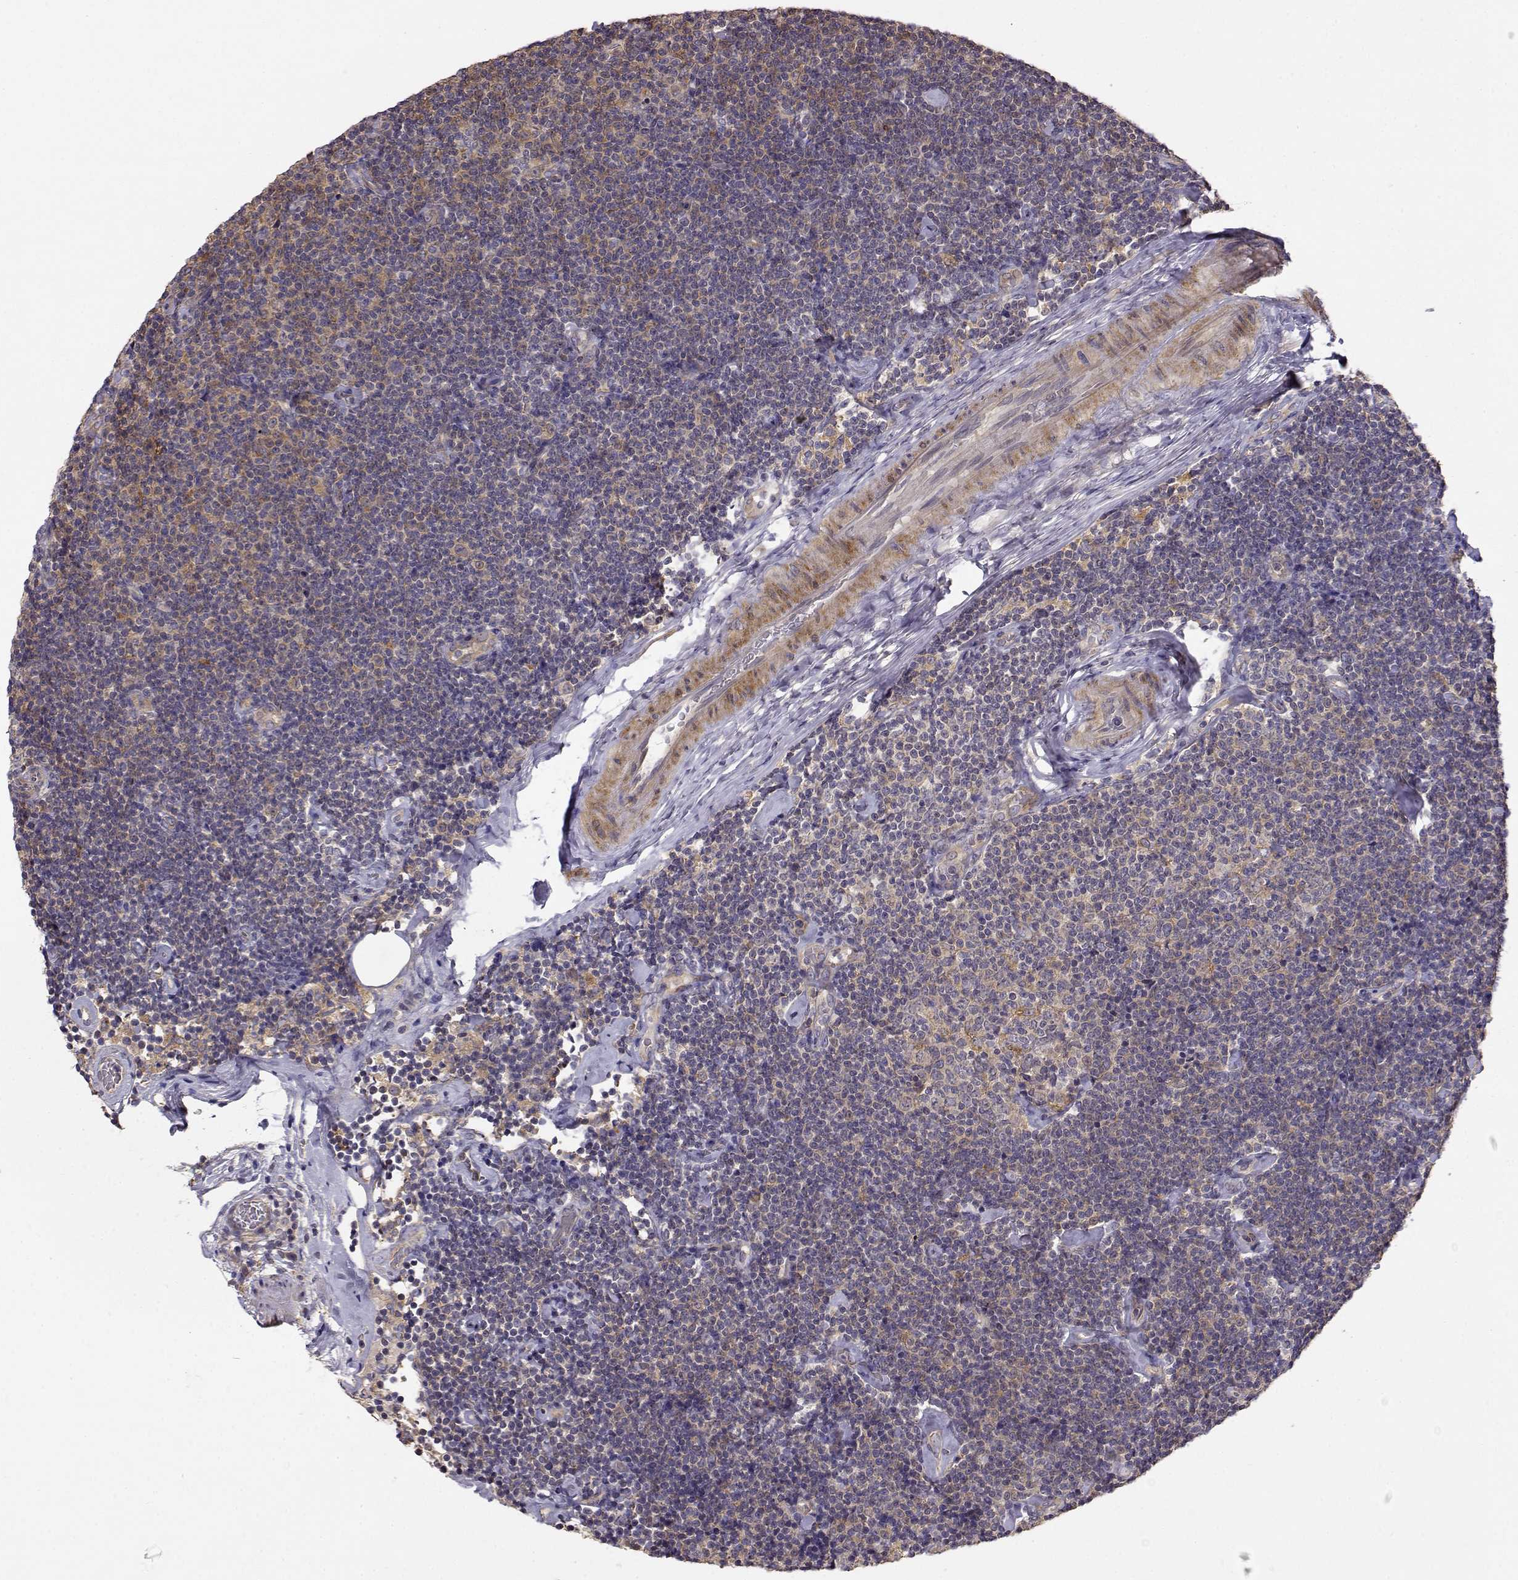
{"staining": {"intensity": "weak", "quantity": "25%-75%", "location": "cytoplasmic/membranous"}, "tissue": "lymphoma", "cell_type": "Tumor cells", "image_type": "cancer", "snomed": [{"axis": "morphology", "description": "Malignant lymphoma, non-Hodgkin's type, Low grade"}, {"axis": "topography", "description": "Lymph node"}], "caption": "Protein expression analysis of malignant lymphoma, non-Hodgkin's type (low-grade) shows weak cytoplasmic/membranous staining in approximately 25%-75% of tumor cells.", "gene": "CRIM1", "patient": {"sex": "male", "age": 81}}